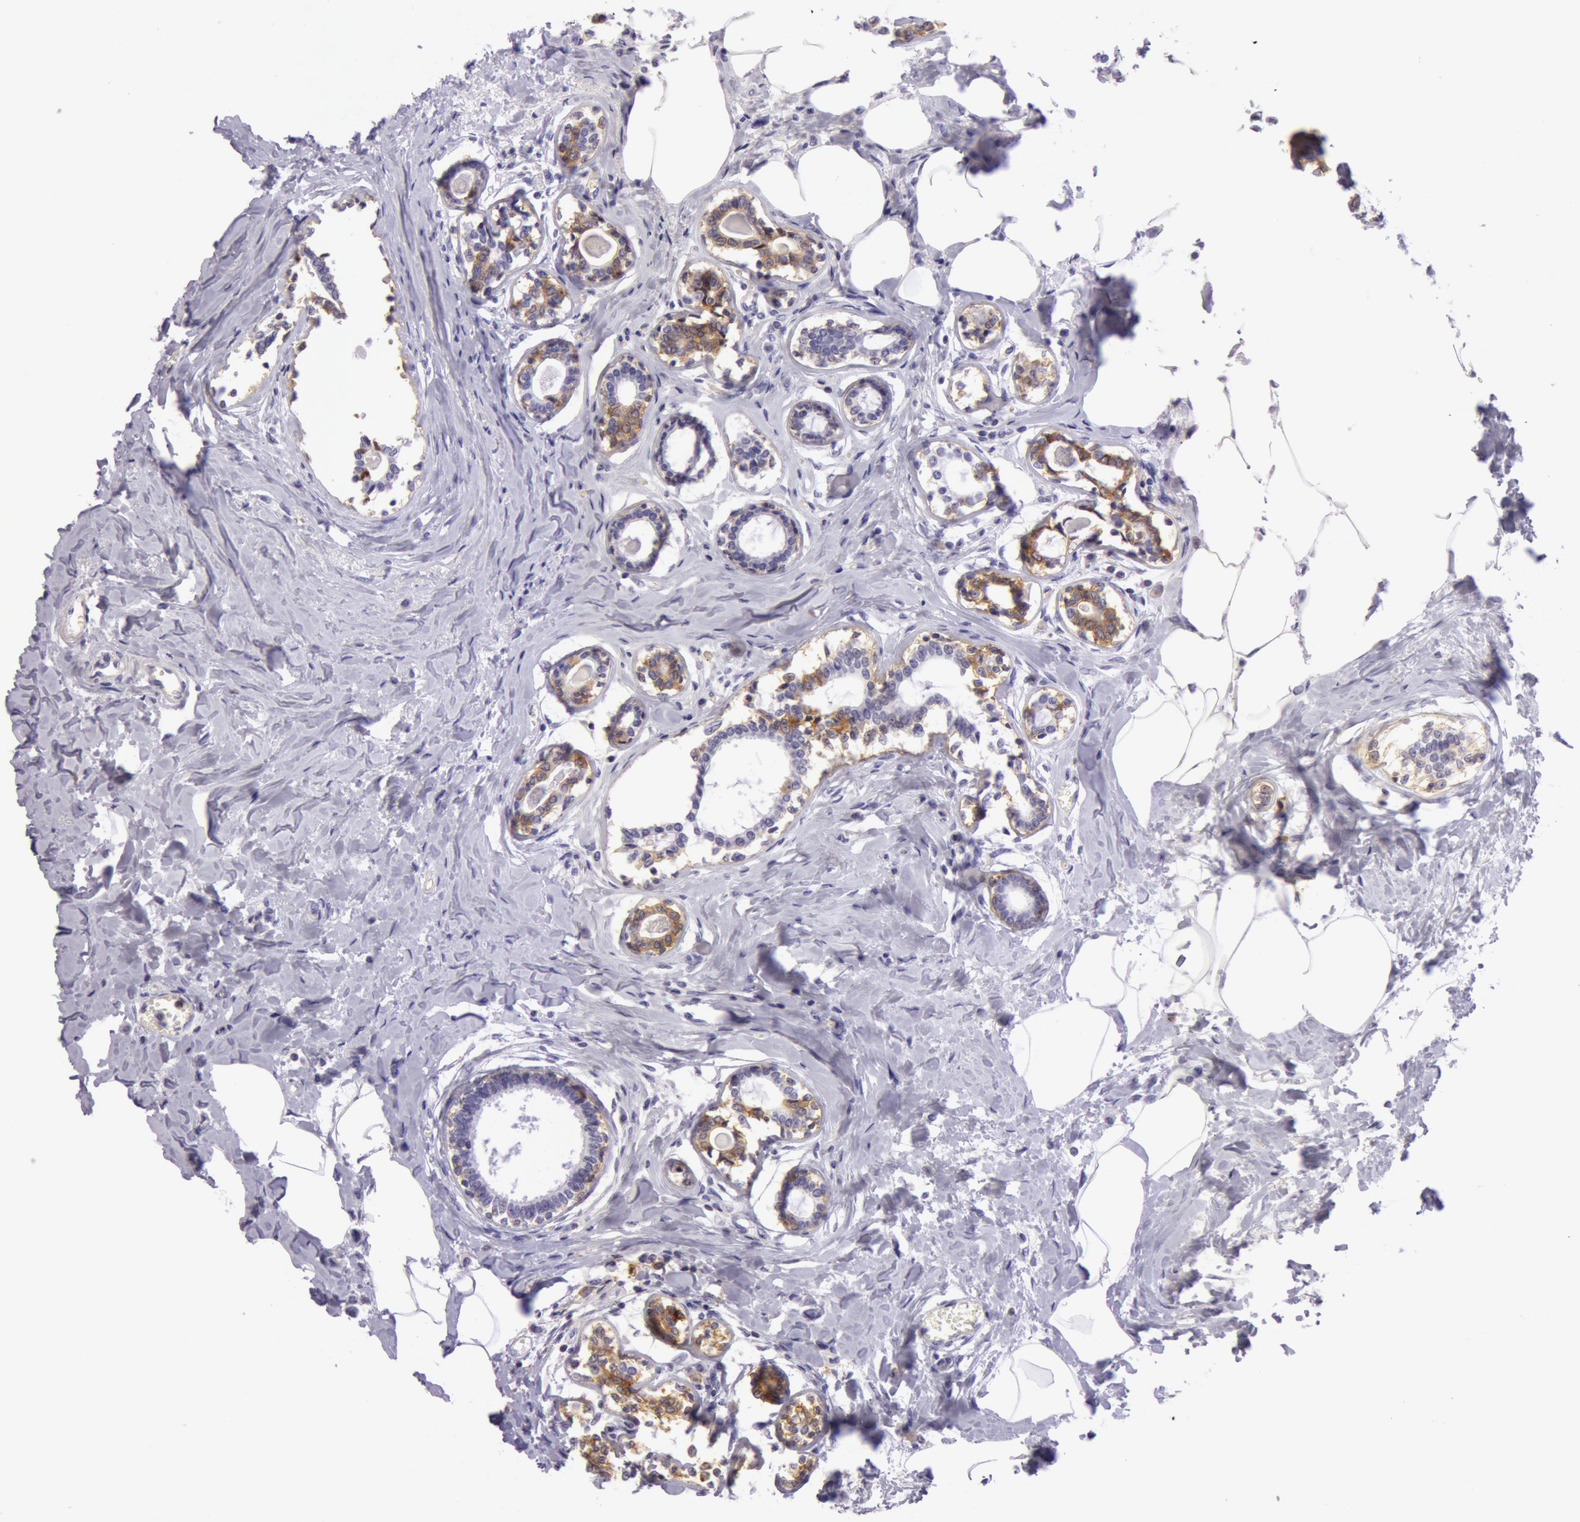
{"staining": {"intensity": "moderate", "quantity": ">75%", "location": "cytoplasmic/membranous"}, "tissue": "breast cancer", "cell_type": "Tumor cells", "image_type": "cancer", "snomed": [{"axis": "morphology", "description": "Lobular carcinoma"}, {"axis": "topography", "description": "Breast"}], "caption": "Breast cancer stained with DAB immunohistochemistry (IHC) shows medium levels of moderate cytoplasmic/membranous expression in about >75% of tumor cells.", "gene": "LY75", "patient": {"sex": "female", "age": 51}}